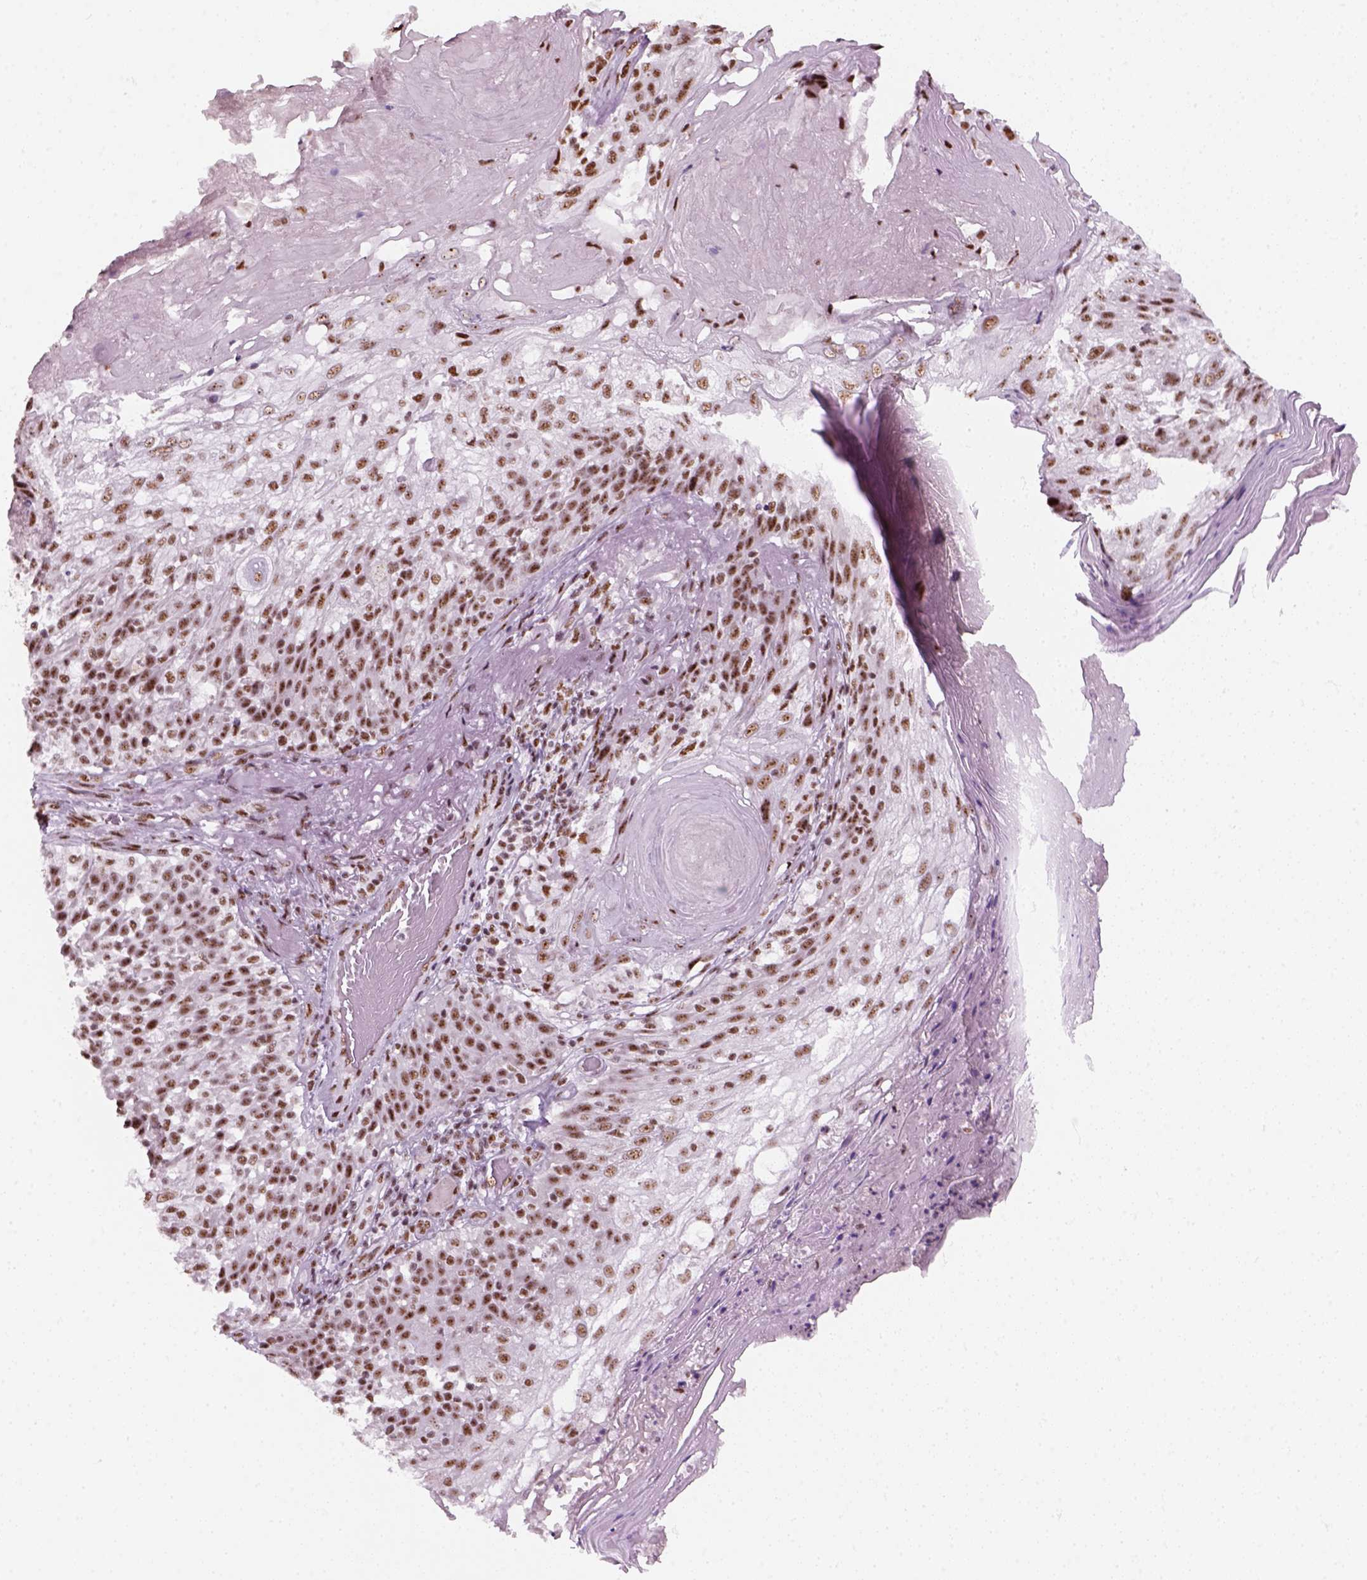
{"staining": {"intensity": "moderate", "quantity": ">75%", "location": "nuclear"}, "tissue": "skin cancer", "cell_type": "Tumor cells", "image_type": "cancer", "snomed": [{"axis": "morphology", "description": "Normal tissue, NOS"}, {"axis": "morphology", "description": "Squamous cell carcinoma, NOS"}, {"axis": "topography", "description": "Skin"}], "caption": "The image demonstrates immunohistochemical staining of skin squamous cell carcinoma. There is moderate nuclear positivity is appreciated in about >75% of tumor cells.", "gene": "GTF2F1", "patient": {"sex": "female", "age": 83}}